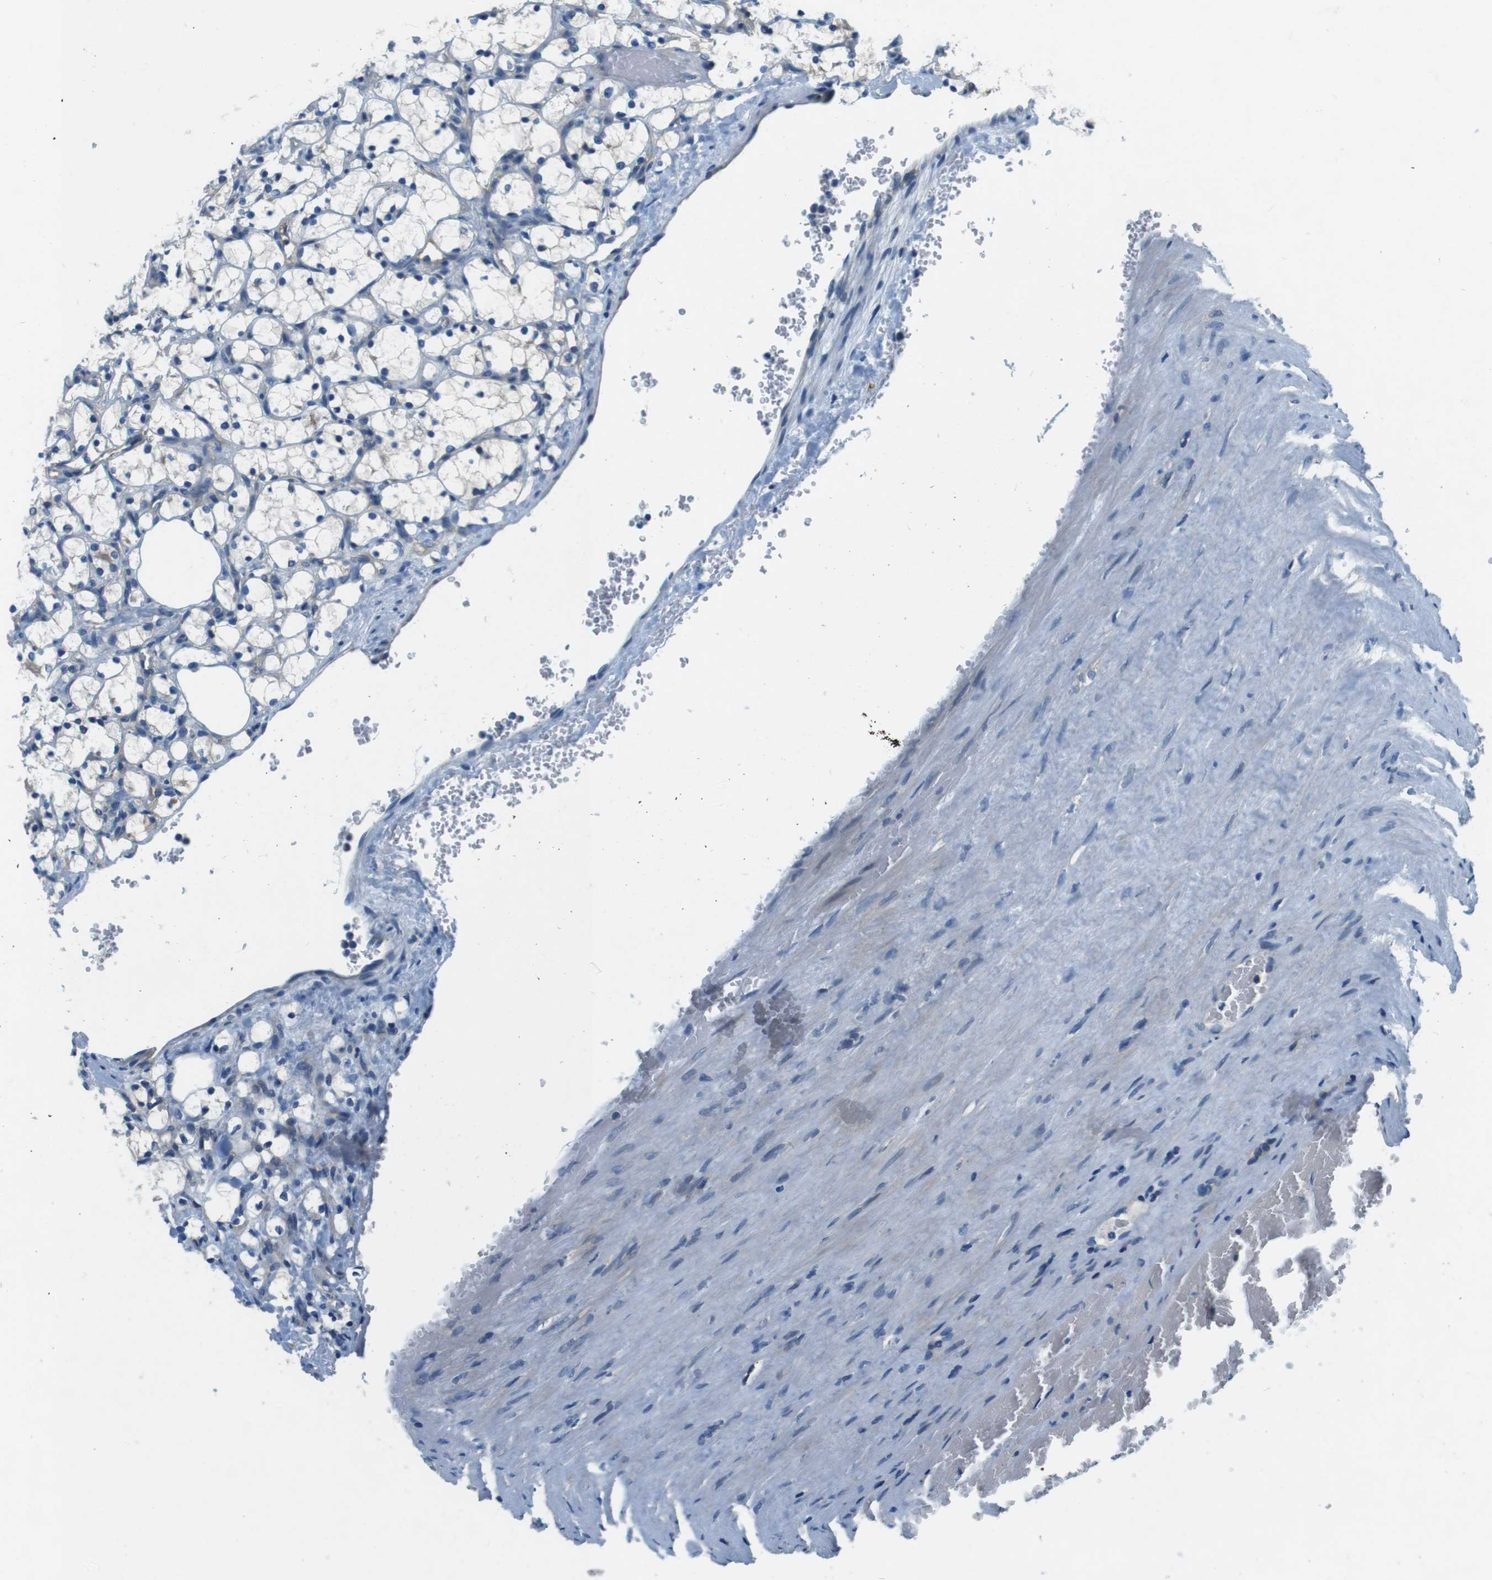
{"staining": {"intensity": "negative", "quantity": "none", "location": "none"}, "tissue": "renal cancer", "cell_type": "Tumor cells", "image_type": "cancer", "snomed": [{"axis": "morphology", "description": "Adenocarcinoma, NOS"}, {"axis": "topography", "description": "Kidney"}], "caption": "Protein analysis of renal cancer (adenocarcinoma) demonstrates no significant positivity in tumor cells.", "gene": "DENND4C", "patient": {"sex": "female", "age": 69}}